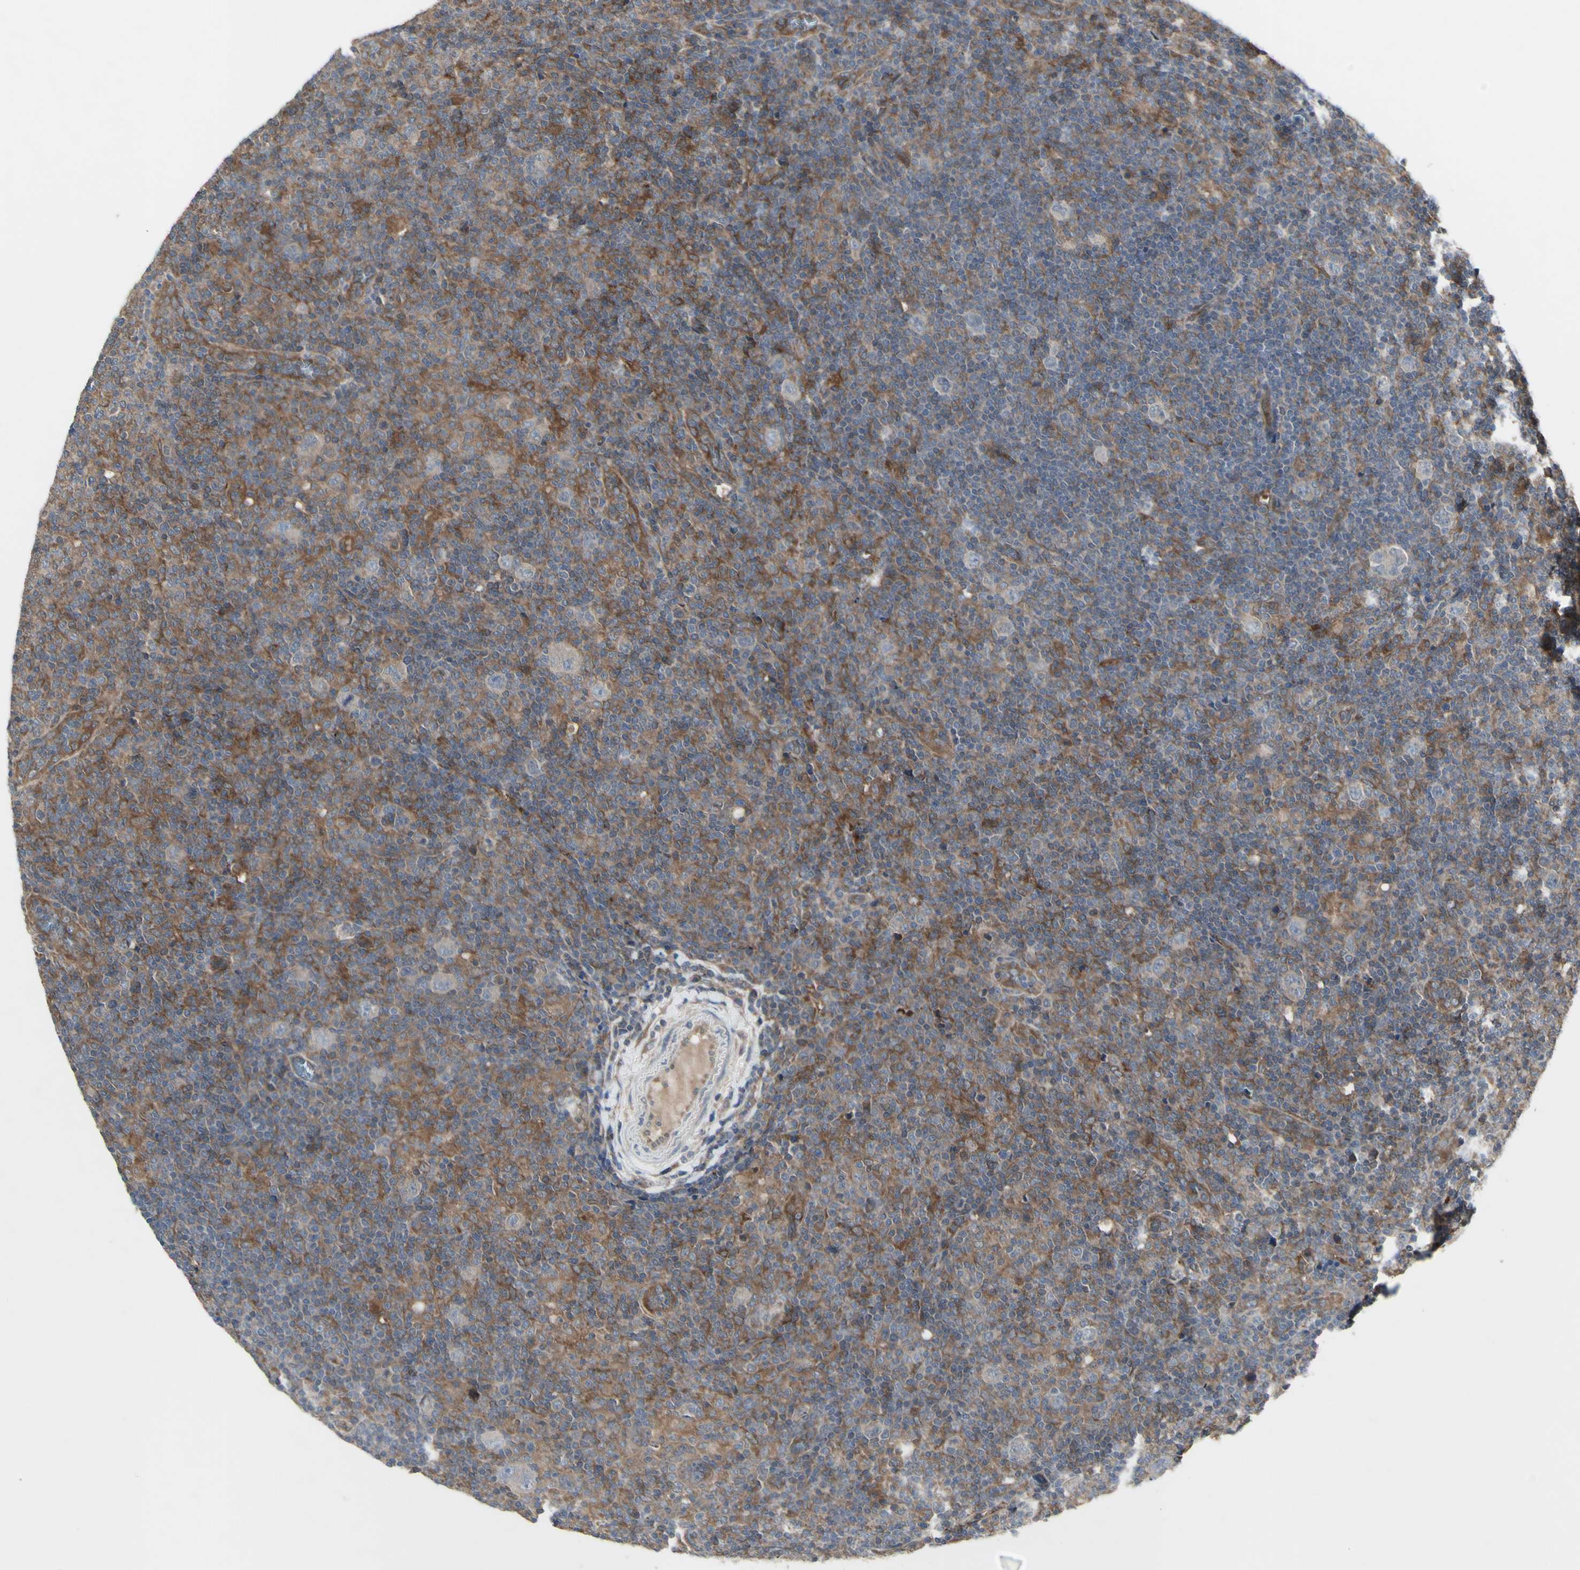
{"staining": {"intensity": "negative", "quantity": "none", "location": "none"}, "tissue": "lymphoma", "cell_type": "Tumor cells", "image_type": "cancer", "snomed": [{"axis": "morphology", "description": "Hodgkin's disease, NOS"}, {"axis": "topography", "description": "Lymph node"}], "caption": "Tumor cells show no significant expression in lymphoma. The staining is performed using DAB (3,3'-diaminobenzidine) brown chromogen with nuclei counter-stained in using hematoxylin.", "gene": "CHURC1-FNTB", "patient": {"sex": "female", "age": 57}}